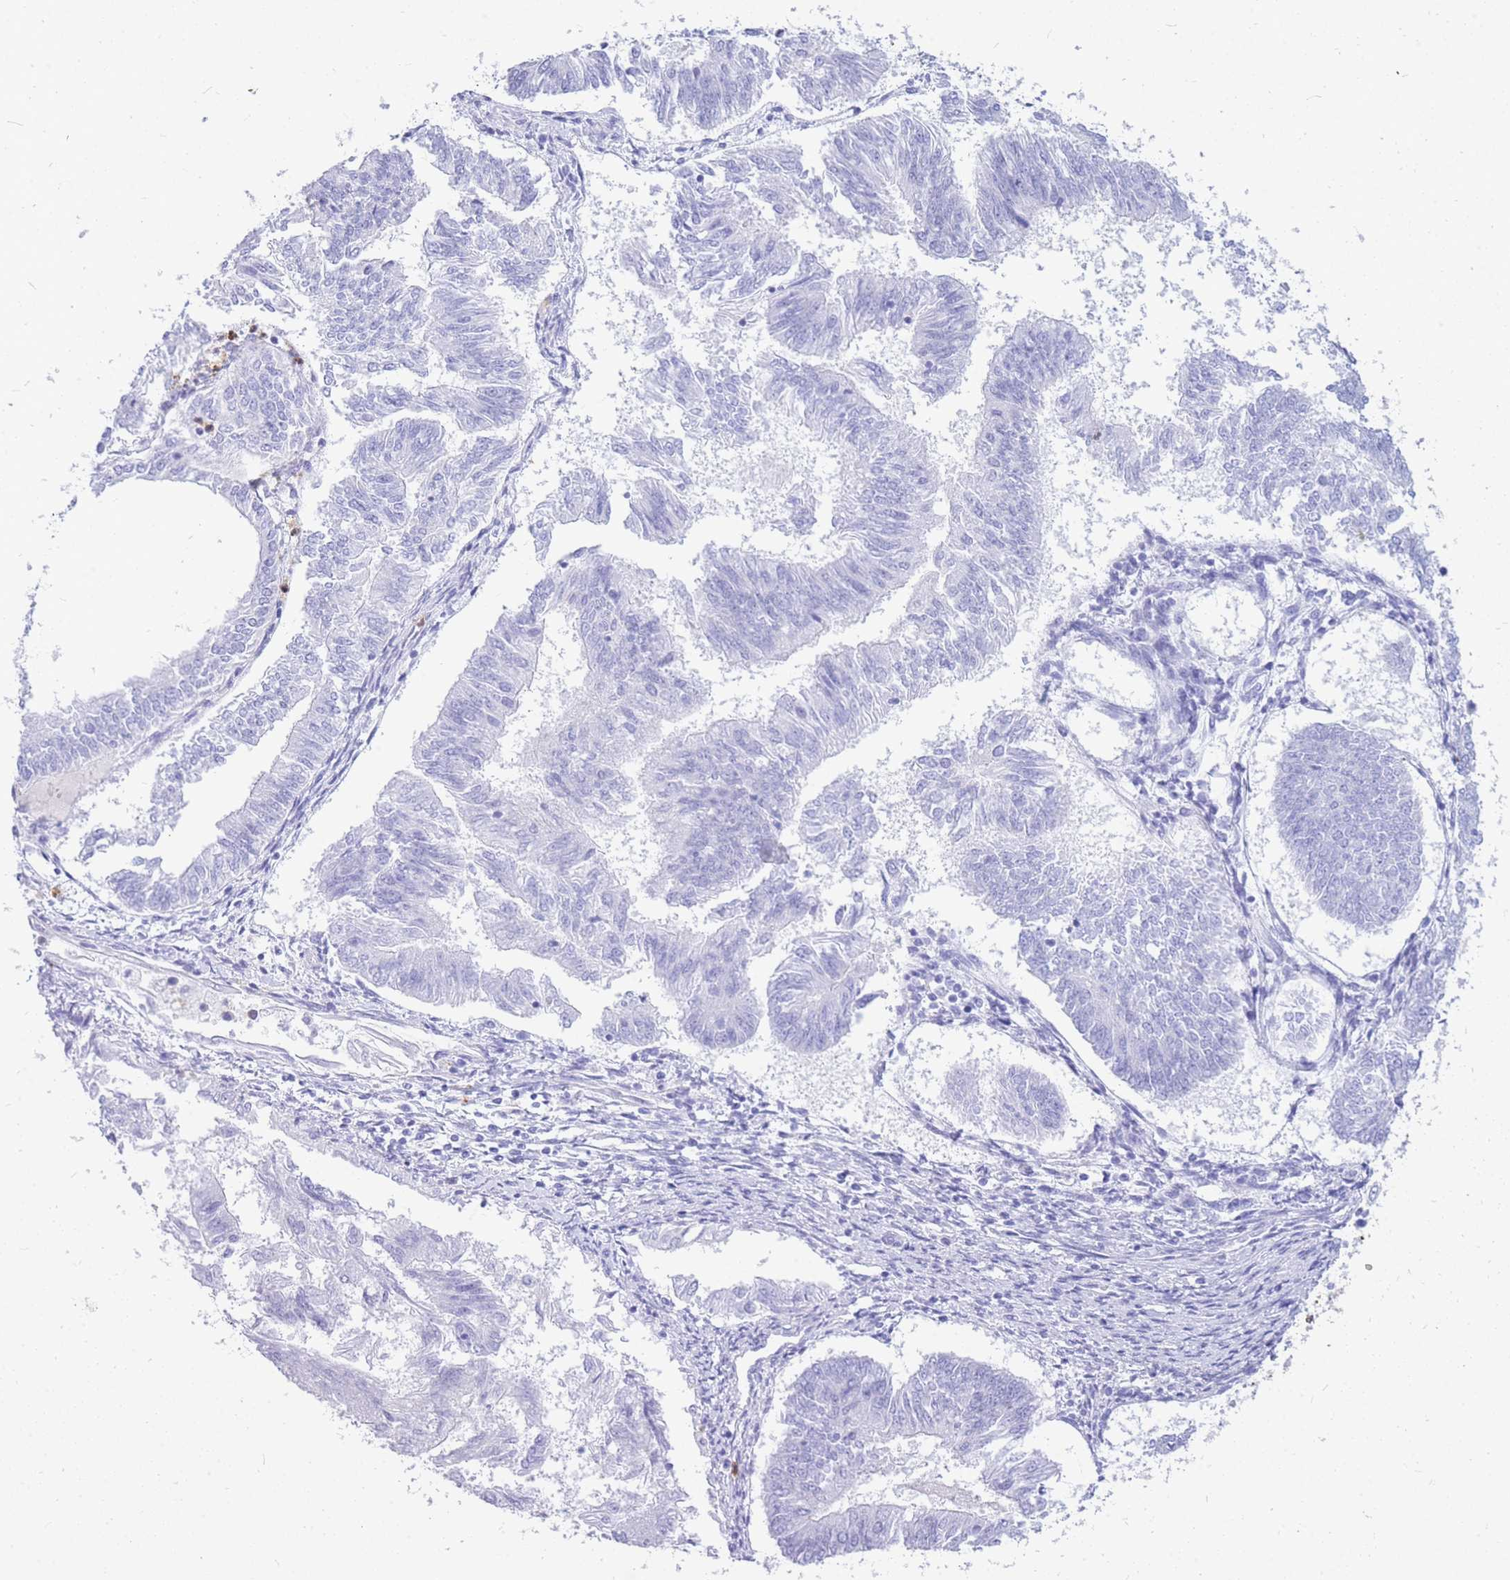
{"staining": {"intensity": "negative", "quantity": "none", "location": "none"}, "tissue": "endometrial cancer", "cell_type": "Tumor cells", "image_type": "cancer", "snomed": [{"axis": "morphology", "description": "Adenocarcinoma, NOS"}, {"axis": "topography", "description": "Endometrium"}], "caption": "Tumor cells are negative for brown protein staining in endometrial cancer (adenocarcinoma).", "gene": "HERC1", "patient": {"sex": "female", "age": 58}}